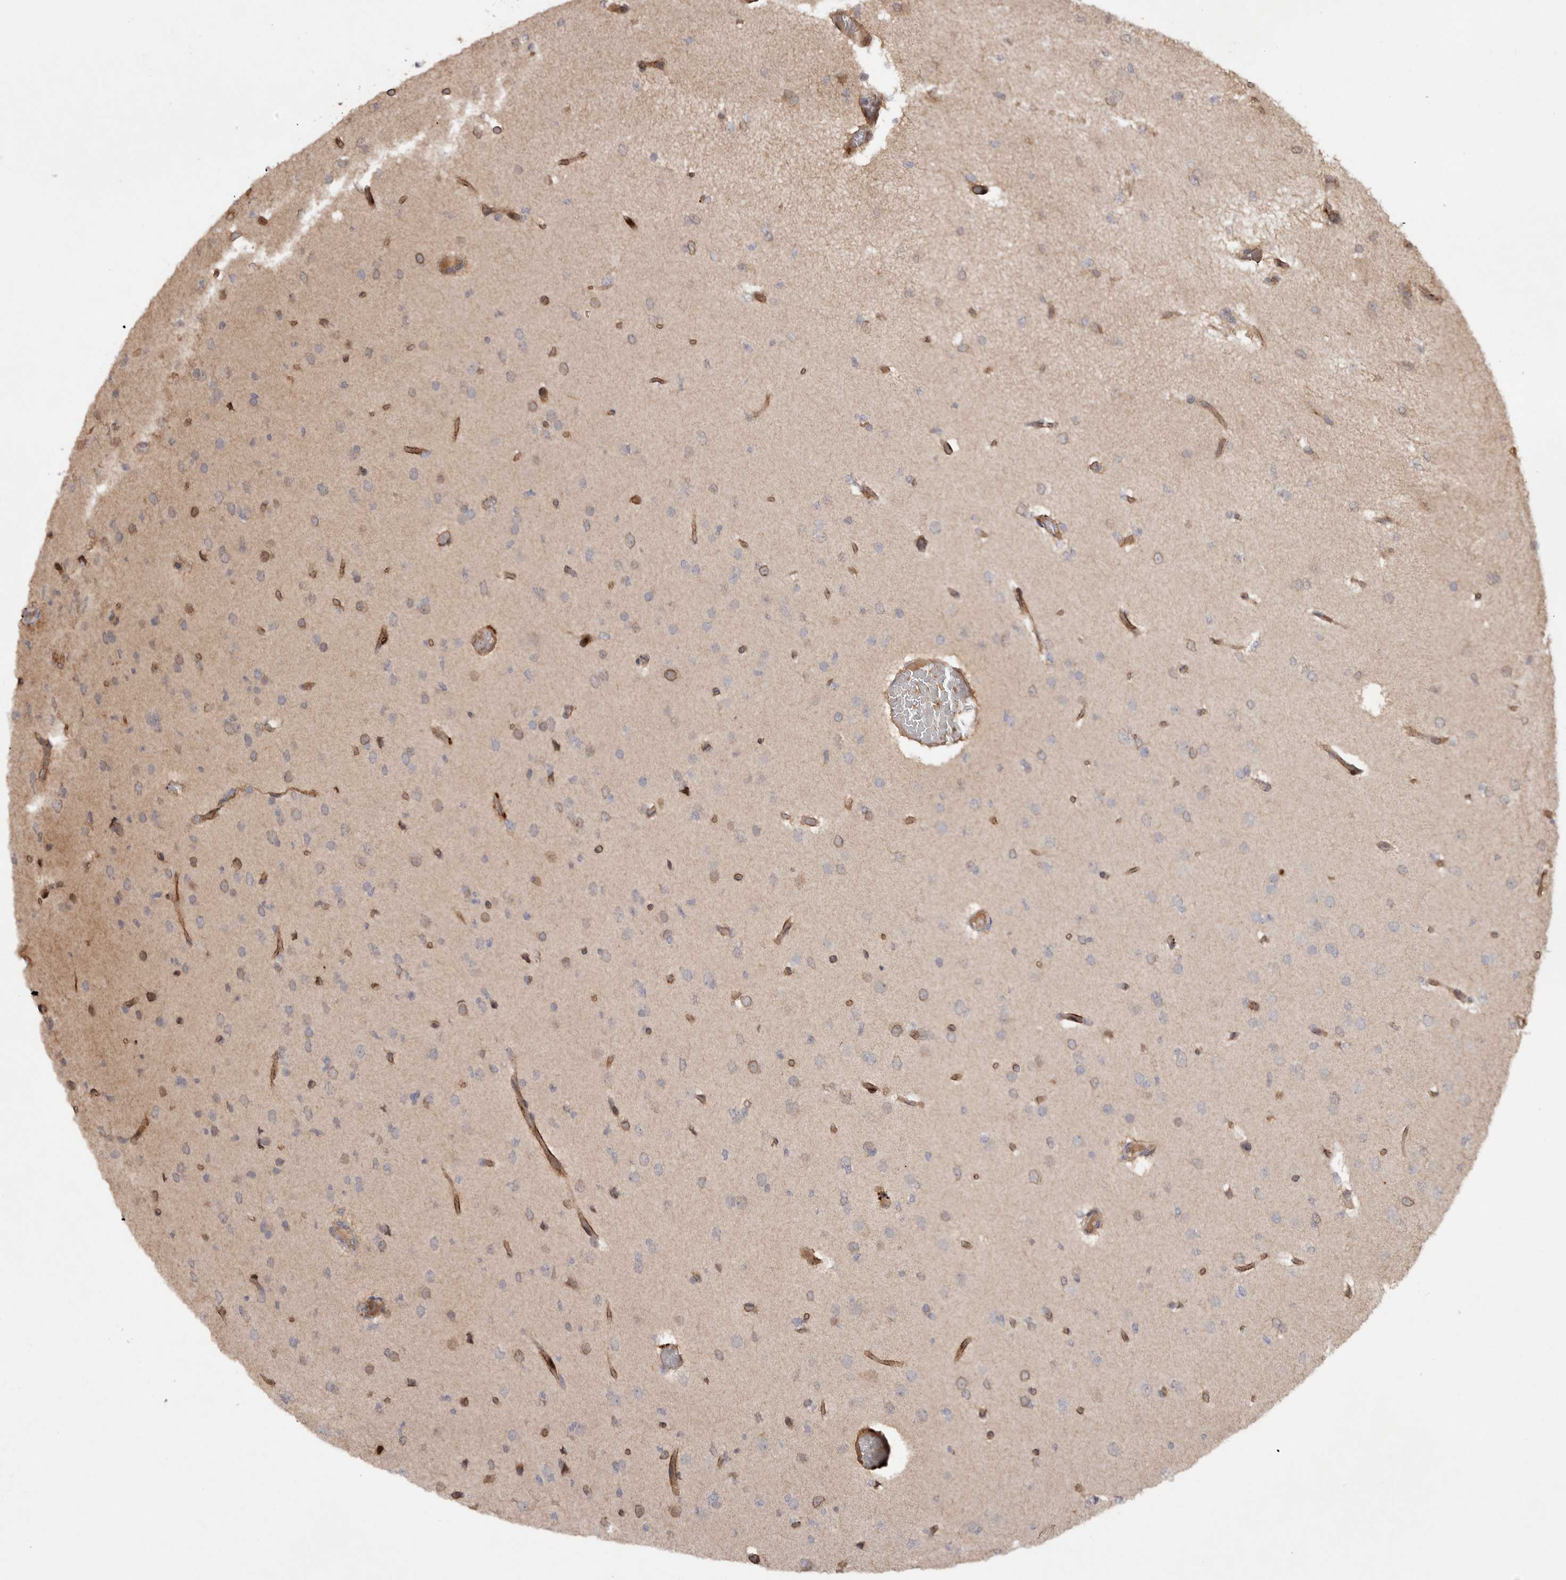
{"staining": {"intensity": "negative", "quantity": "none", "location": "none"}, "tissue": "glioma", "cell_type": "Tumor cells", "image_type": "cancer", "snomed": [{"axis": "morphology", "description": "Glioma, malignant, Low grade"}, {"axis": "topography", "description": "Brain"}], "caption": "Immunohistochemistry (IHC) of glioma displays no positivity in tumor cells.", "gene": "VN1R4", "patient": {"sex": "female", "age": 22}}